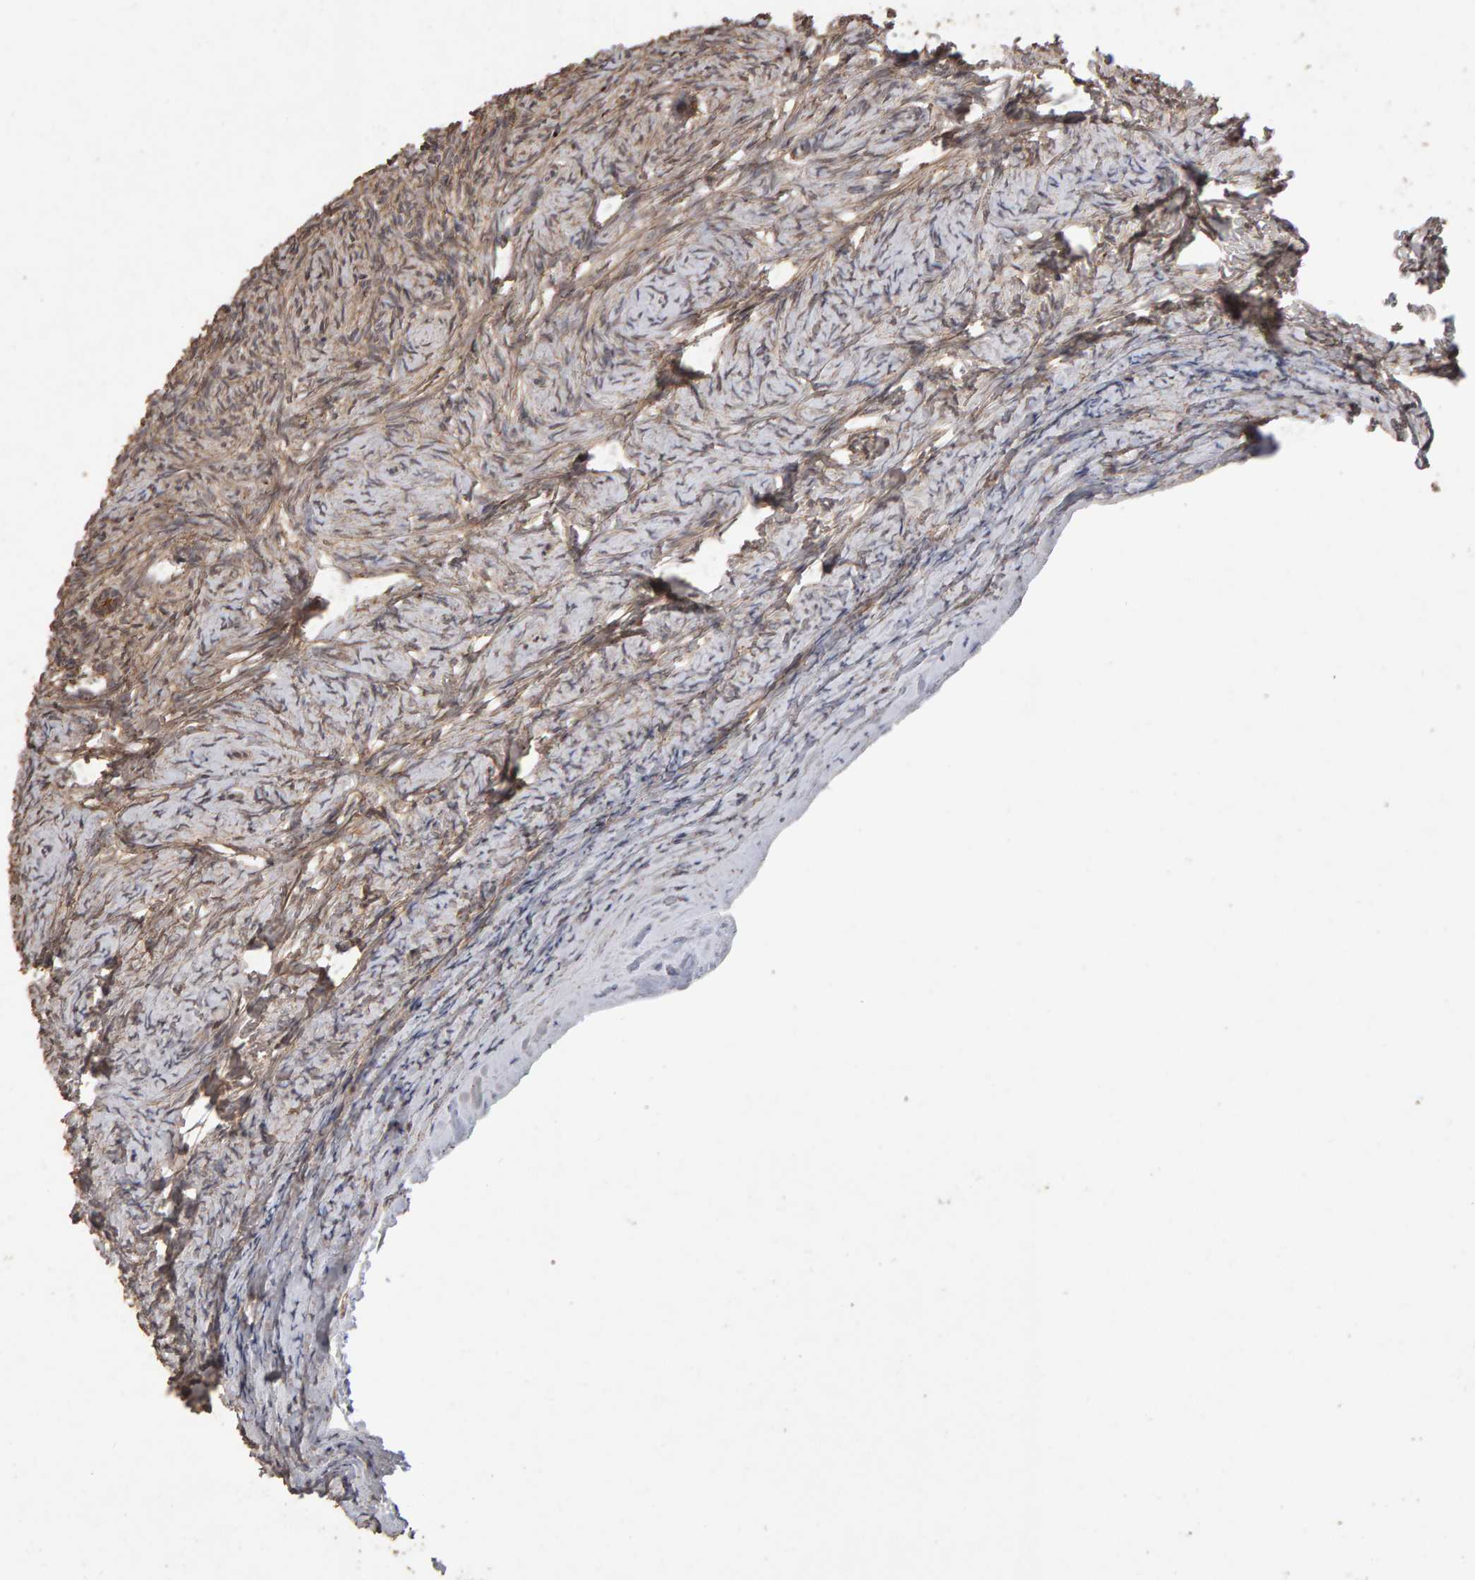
{"staining": {"intensity": "moderate", "quantity": ">75%", "location": "cytoplasmic/membranous"}, "tissue": "ovary", "cell_type": "Follicle cells", "image_type": "normal", "snomed": [{"axis": "morphology", "description": "Normal tissue, NOS"}, {"axis": "topography", "description": "Ovary"}], "caption": "Follicle cells exhibit medium levels of moderate cytoplasmic/membranous expression in approximately >75% of cells in unremarkable human ovary.", "gene": "SCRIB", "patient": {"sex": "female", "age": 27}}